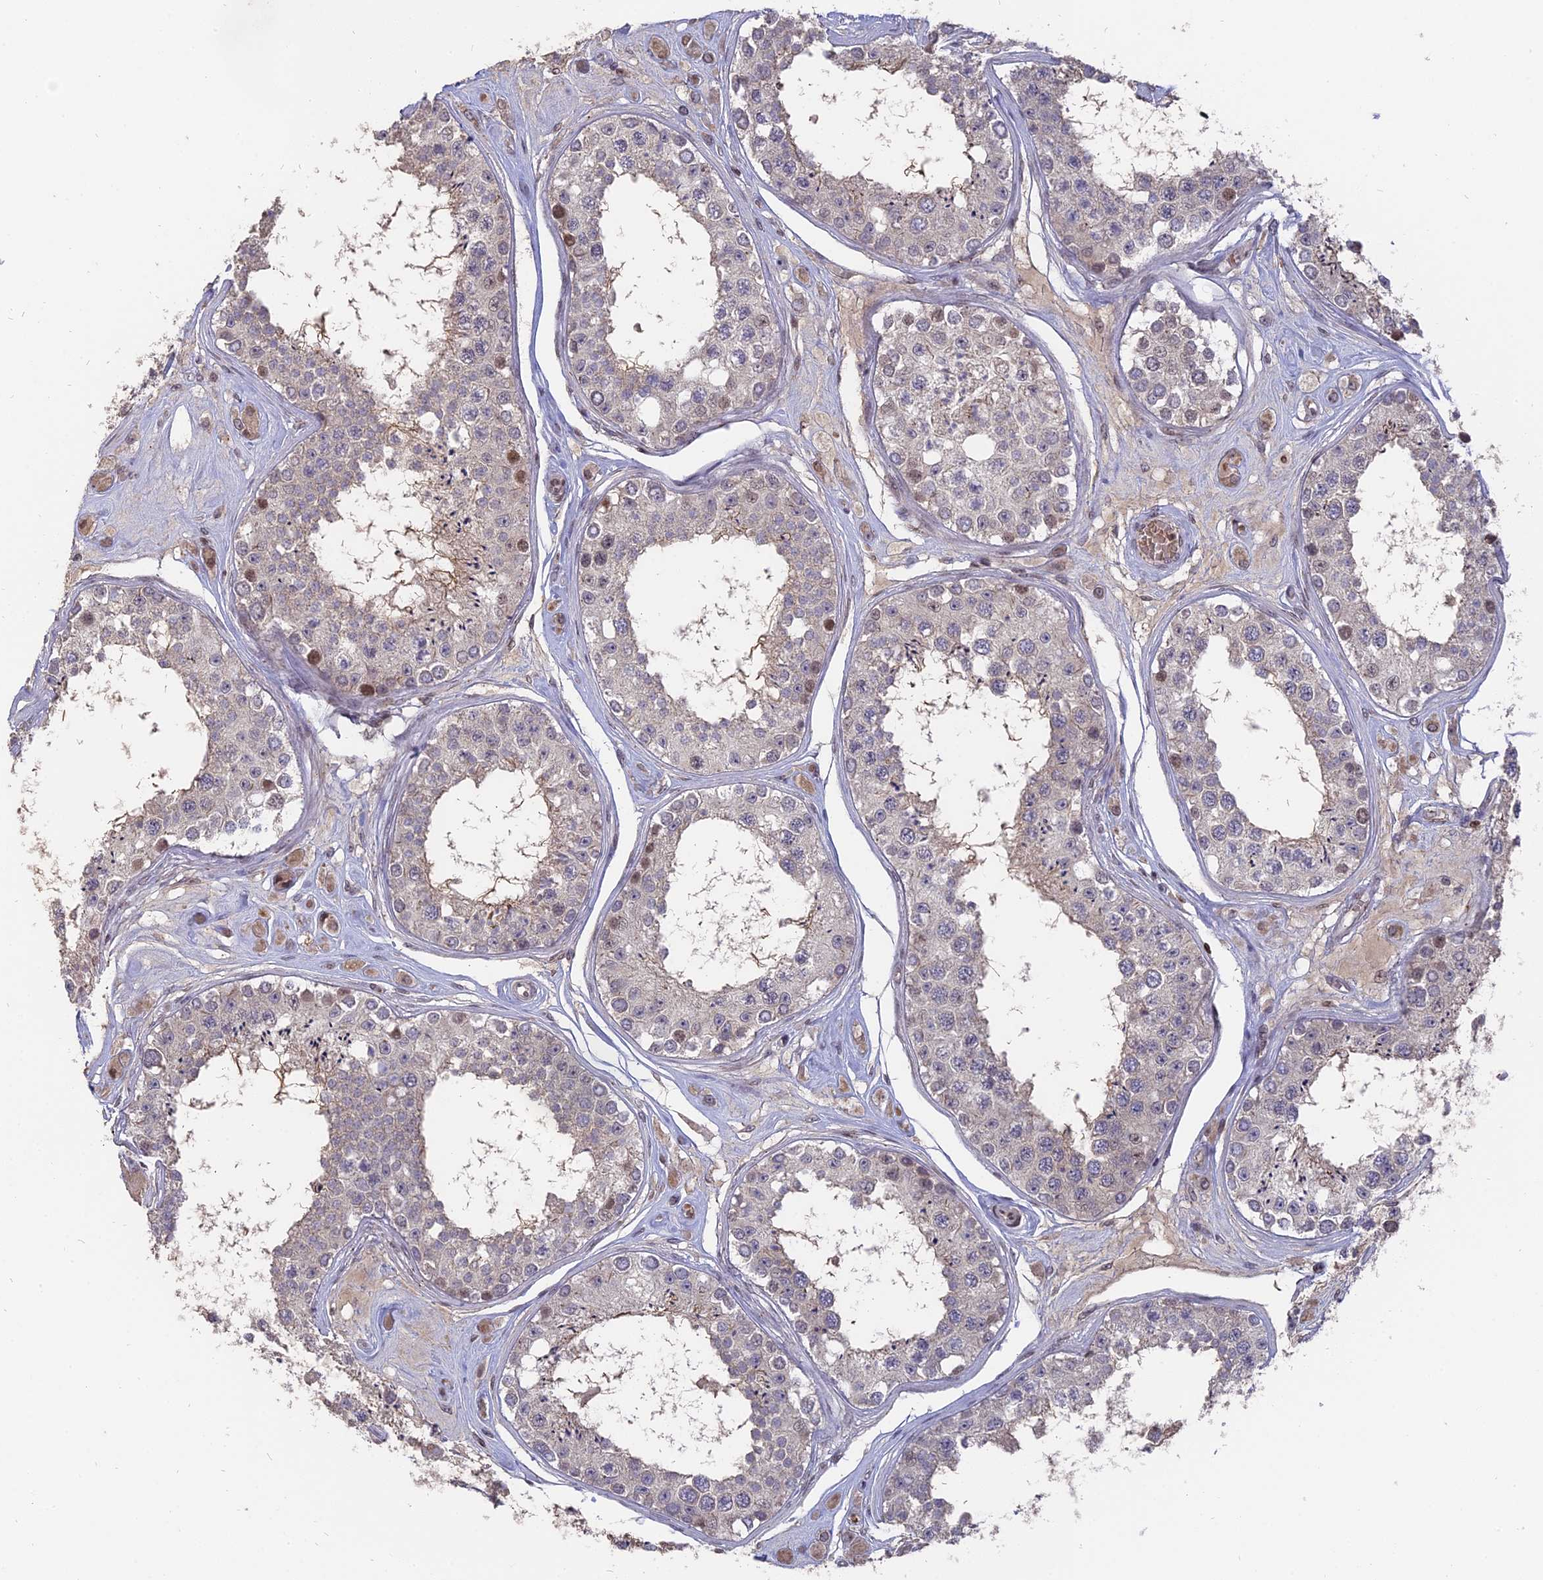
{"staining": {"intensity": "moderate", "quantity": "<25%", "location": "cytoplasmic/membranous,nuclear"}, "tissue": "testis", "cell_type": "Cells in seminiferous ducts", "image_type": "normal", "snomed": [{"axis": "morphology", "description": "Normal tissue, NOS"}, {"axis": "topography", "description": "Testis"}], "caption": "DAB immunohistochemical staining of unremarkable human testis reveals moderate cytoplasmic/membranous,nuclear protein staining in about <25% of cells in seminiferous ducts. The protein is stained brown, and the nuclei are stained in blue (DAB (3,3'-diaminobenzidine) IHC with brightfield microscopy, high magnification).", "gene": "NR1H3", "patient": {"sex": "male", "age": 25}}